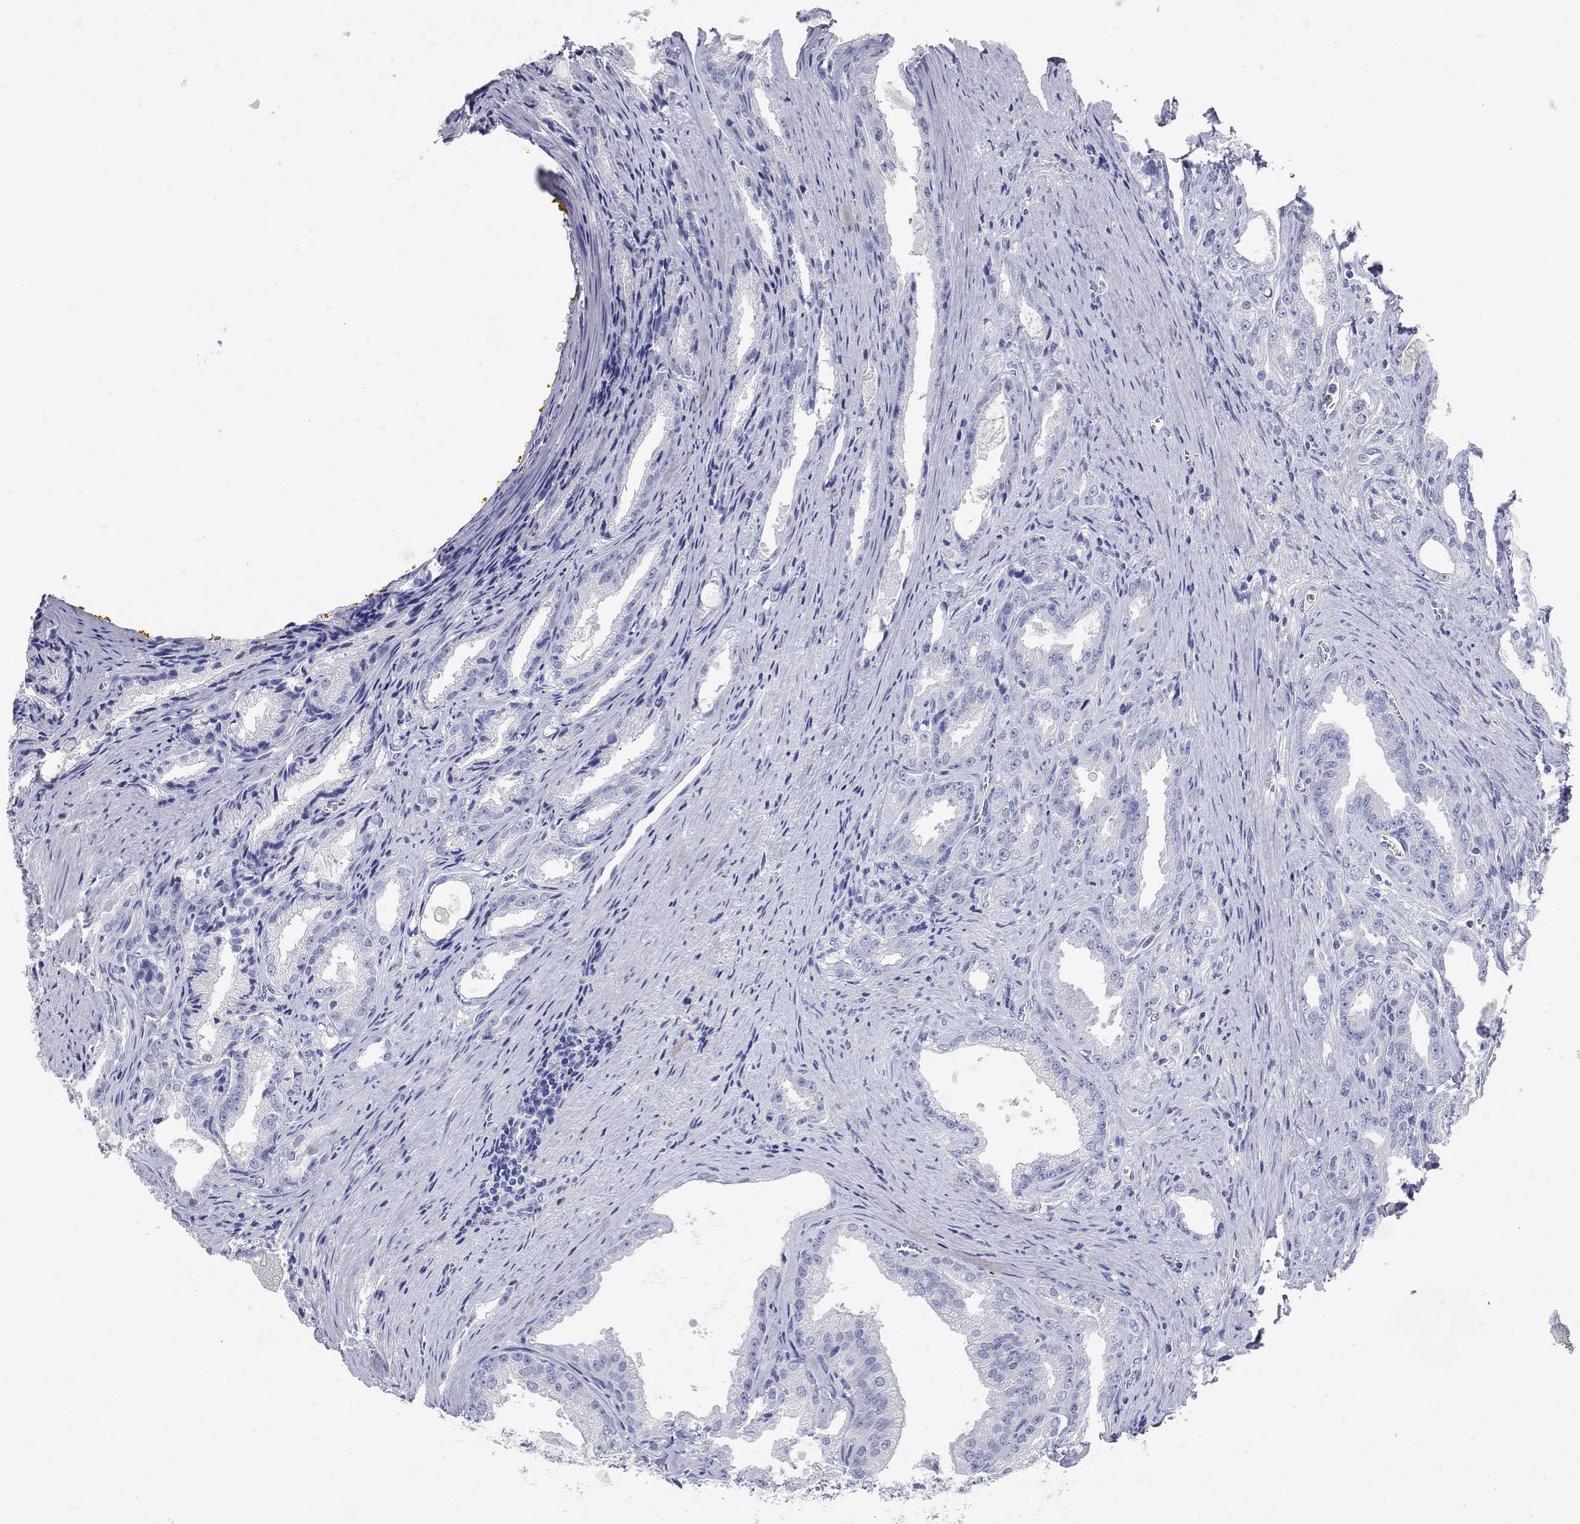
{"staining": {"intensity": "negative", "quantity": "none", "location": "none"}, "tissue": "prostate cancer", "cell_type": "Tumor cells", "image_type": "cancer", "snomed": [{"axis": "morphology", "description": "Adenocarcinoma, NOS"}, {"axis": "morphology", "description": "Adenocarcinoma, High grade"}, {"axis": "topography", "description": "Prostate"}], "caption": "Protein analysis of prostate cancer demonstrates no significant expression in tumor cells.", "gene": "AOX1", "patient": {"sex": "male", "age": 70}}